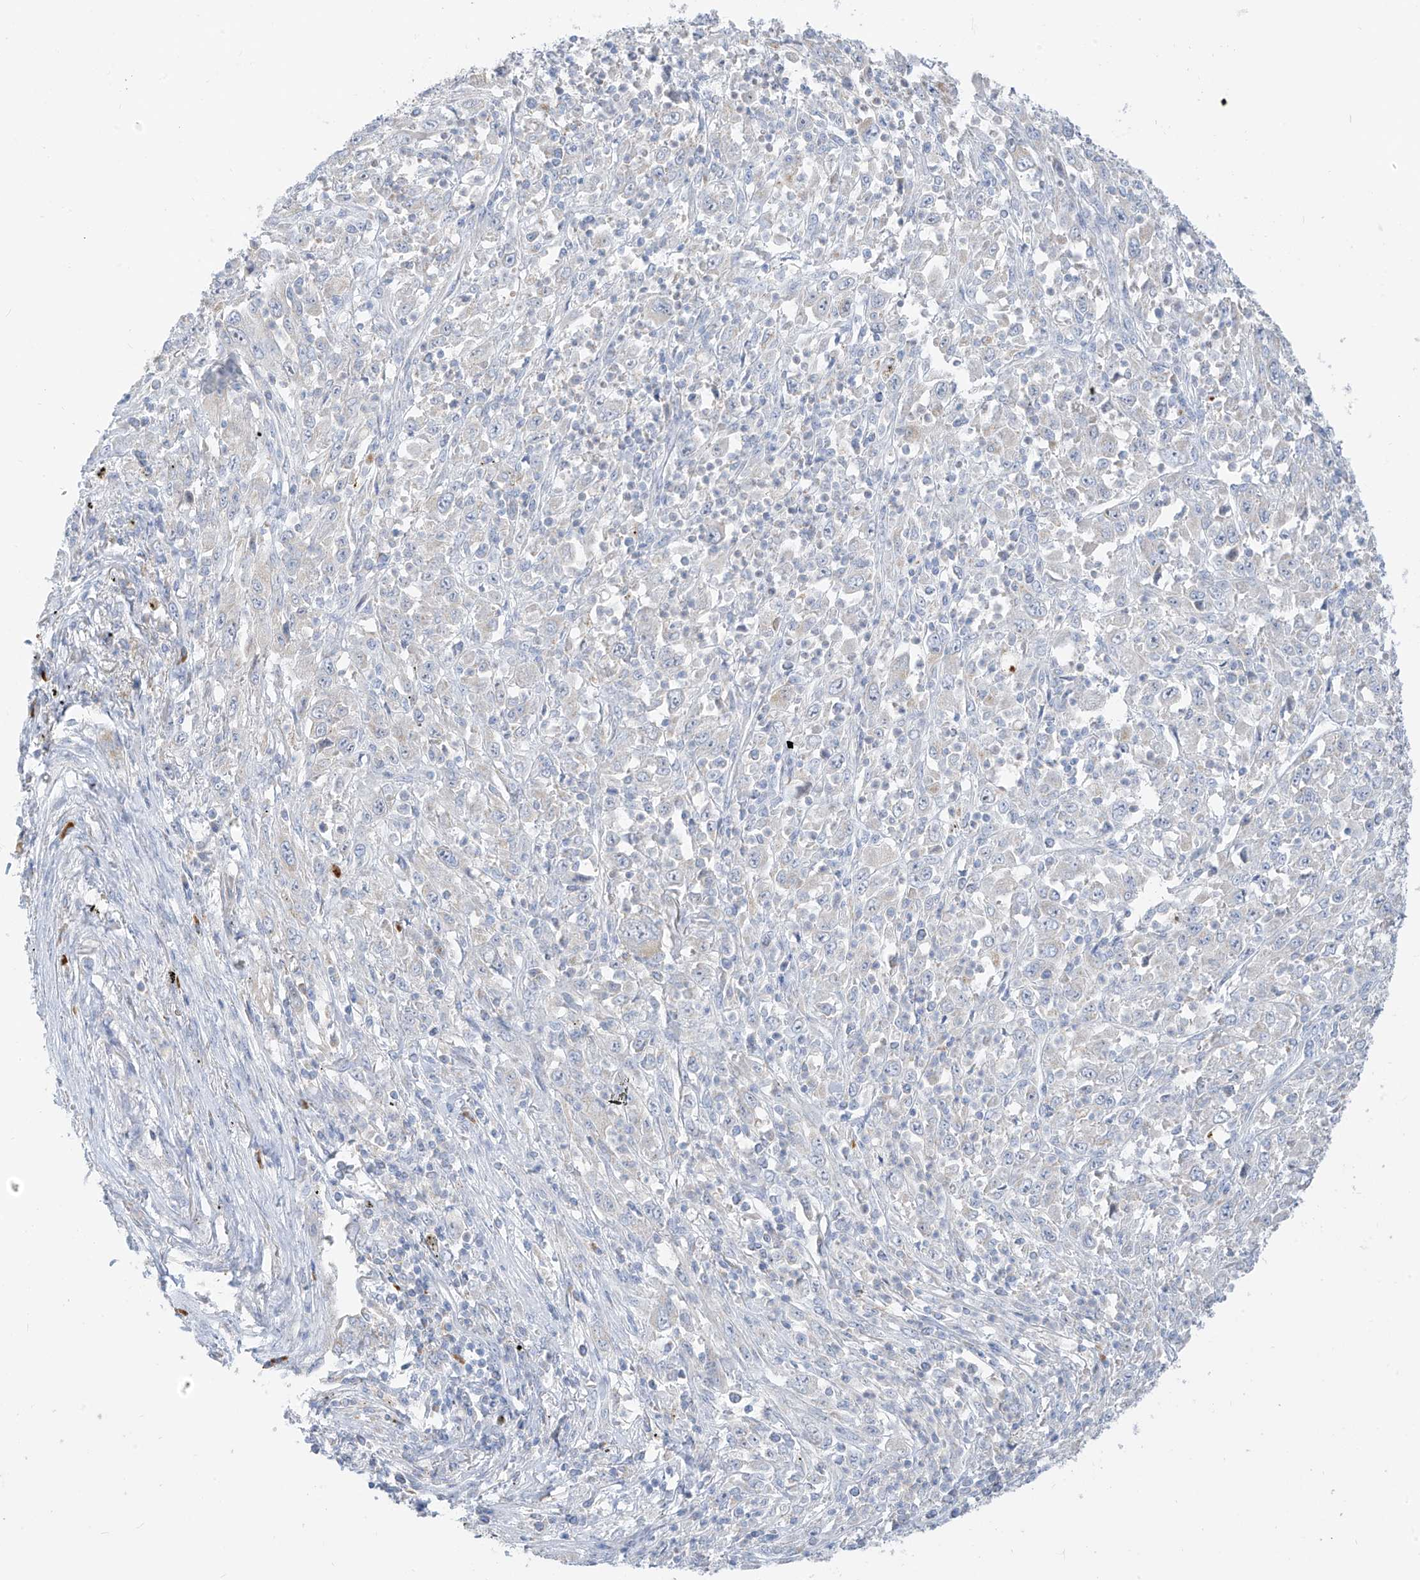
{"staining": {"intensity": "negative", "quantity": "none", "location": "none"}, "tissue": "melanoma", "cell_type": "Tumor cells", "image_type": "cancer", "snomed": [{"axis": "morphology", "description": "Malignant melanoma, Metastatic site"}, {"axis": "topography", "description": "Skin"}], "caption": "Immunohistochemistry photomicrograph of neoplastic tissue: human malignant melanoma (metastatic site) stained with DAB (3,3'-diaminobenzidine) demonstrates no significant protein staining in tumor cells.", "gene": "ZNF404", "patient": {"sex": "female", "age": 56}}